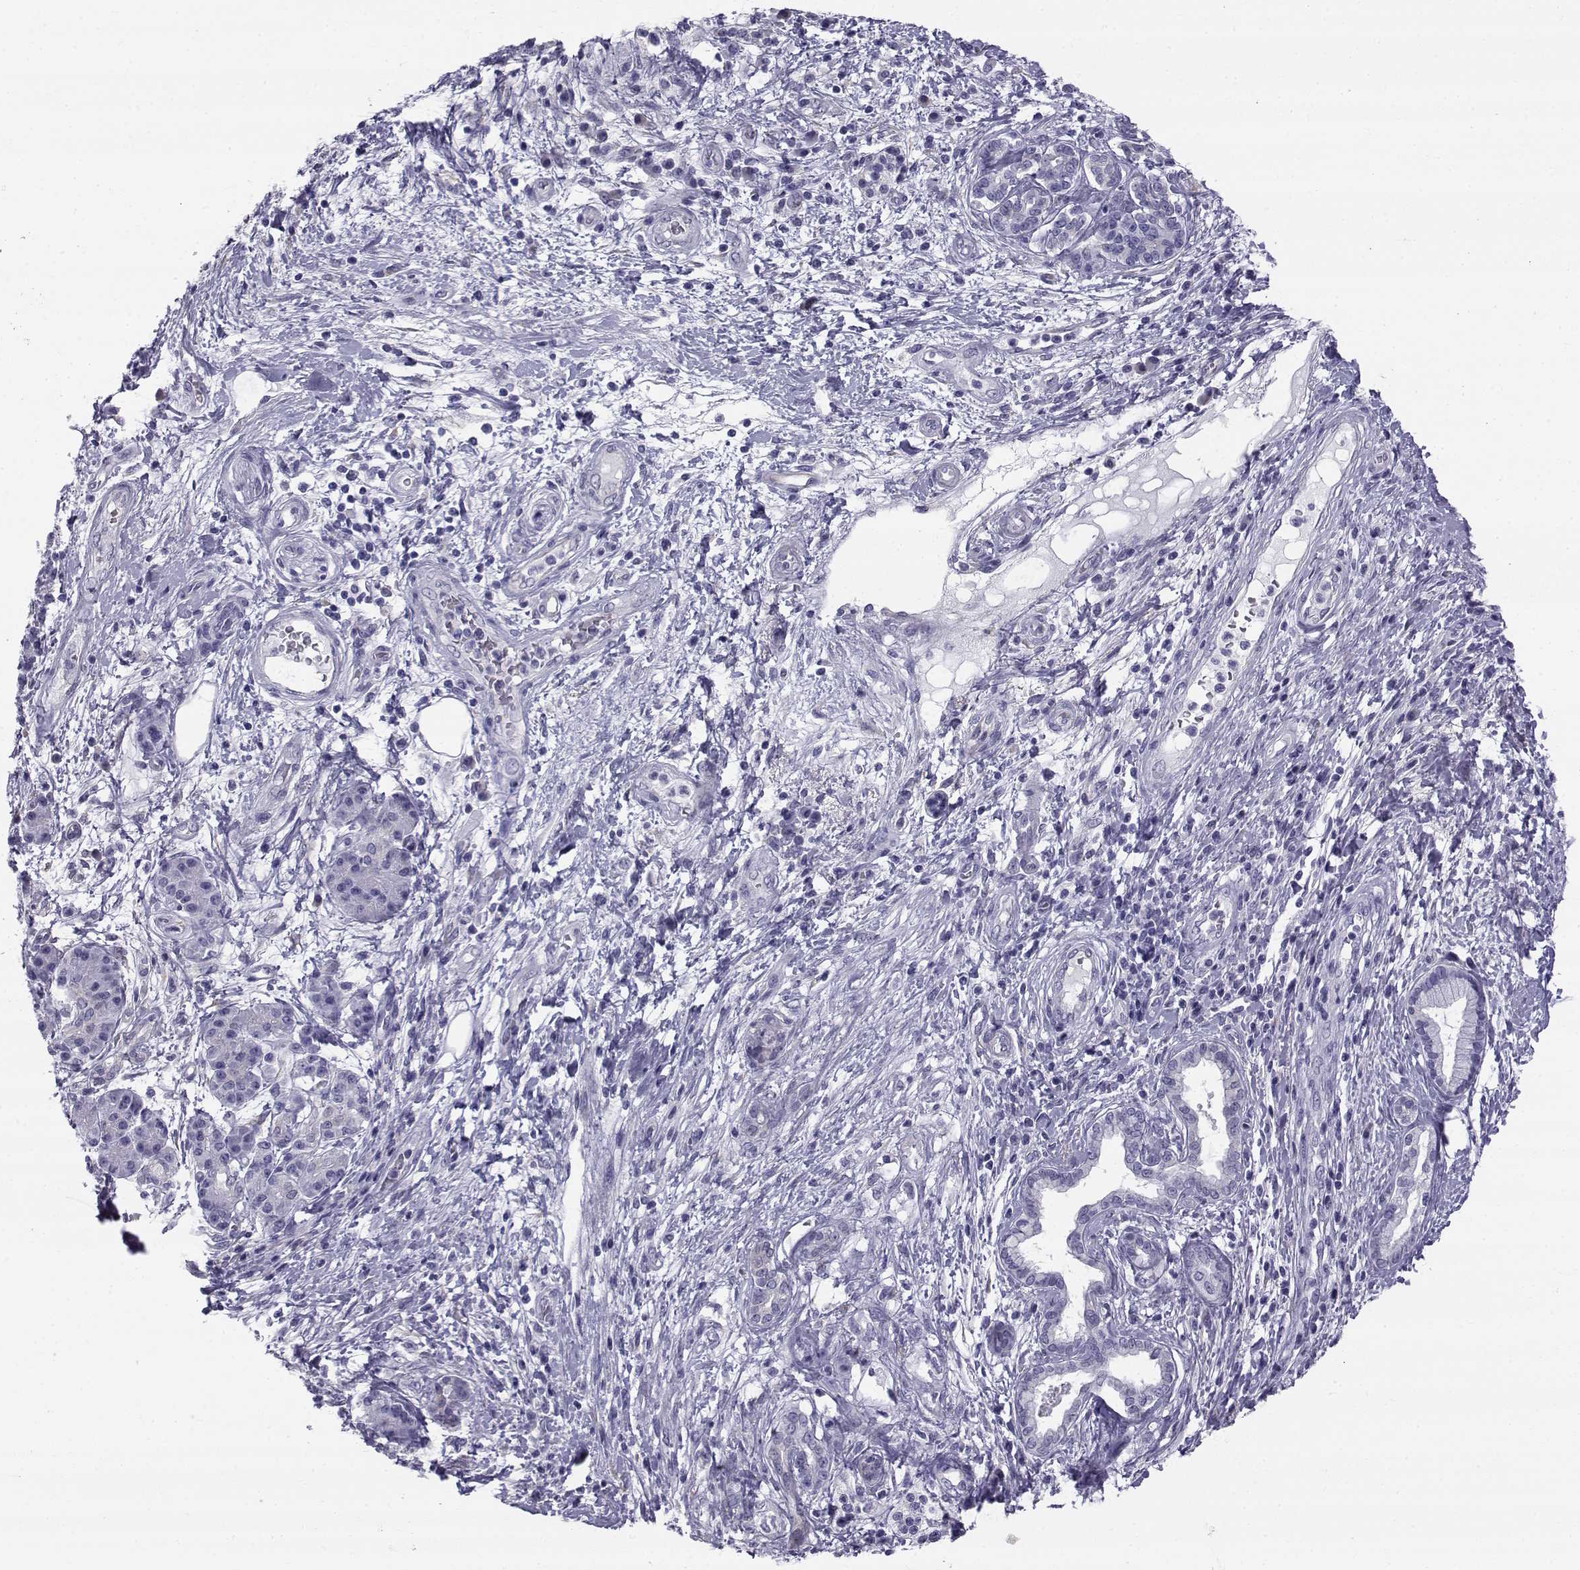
{"staining": {"intensity": "negative", "quantity": "none", "location": "none"}, "tissue": "pancreatic cancer", "cell_type": "Tumor cells", "image_type": "cancer", "snomed": [{"axis": "morphology", "description": "Adenocarcinoma, NOS"}, {"axis": "topography", "description": "Pancreas"}], "caption": "This image is of adenocarcinoma (pancreatic) stained with immunohistochemistry (IHC) to label a protein in brown with the nuclei are counter-stained blue. There is no expression in tumor cells. (DAB (3,3'-diaminobenzidine) immunohistochemistry (IHC) with hematoxylin counter stain).", "gene": "RNASE12", "patient": {"sex": "female", "age": 73}}